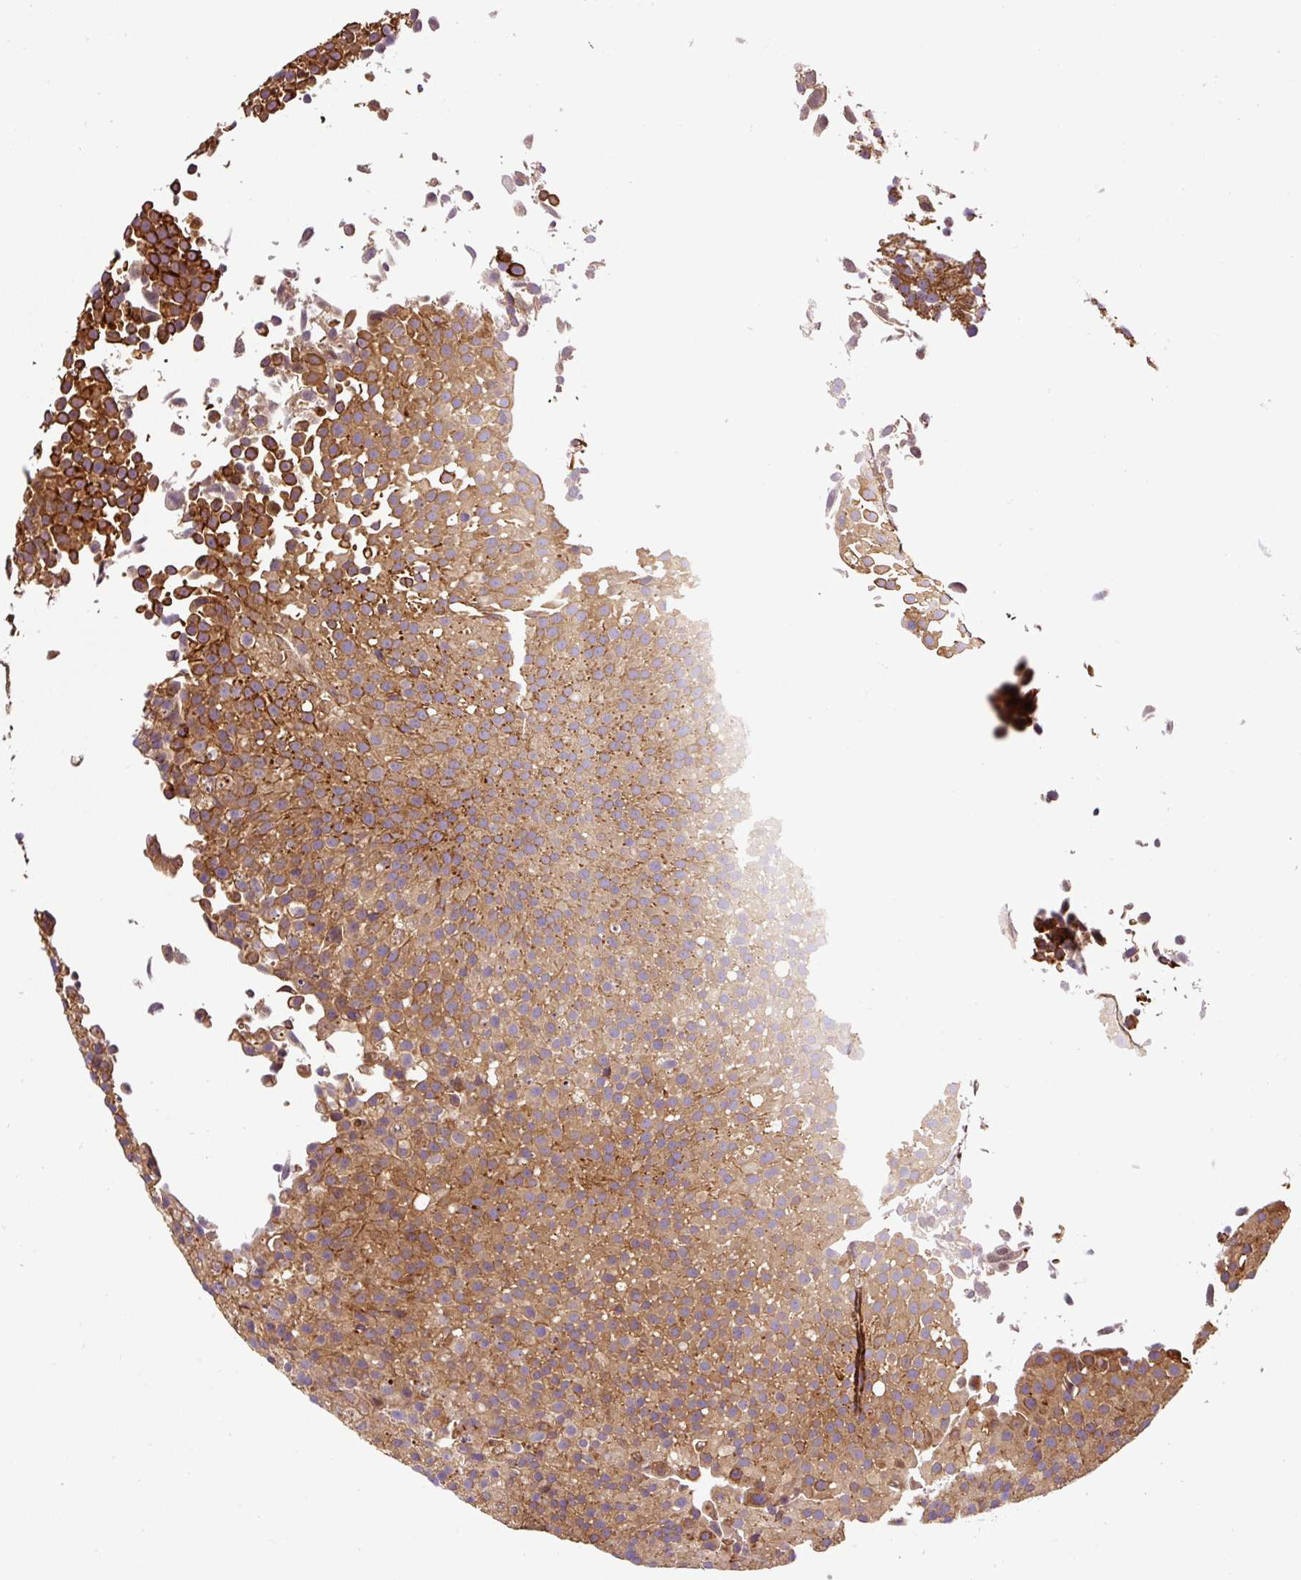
{"staining": {"intensity": "moderate", "quantity": ">75%", "location": "cytoplasmic/membranous"}, "tissue": "urothelial cancer", "cell_type": "Tumor cells", "image_type": "cancer", "snomed": [{"axis": "morphology", "description": "Urothelial carcinoma, Low grade"}, {"axis": "topography", "description": "Urinary bladder"}], "caption": "Immunohistochemical staining of low-grade urothelial carcinoma shows moderate cytoplasmic/membranous protein positivity in about >75% of tumor cells.", "gene": "CCDC28A", "patient": {"sex": "female", "age": 79}}